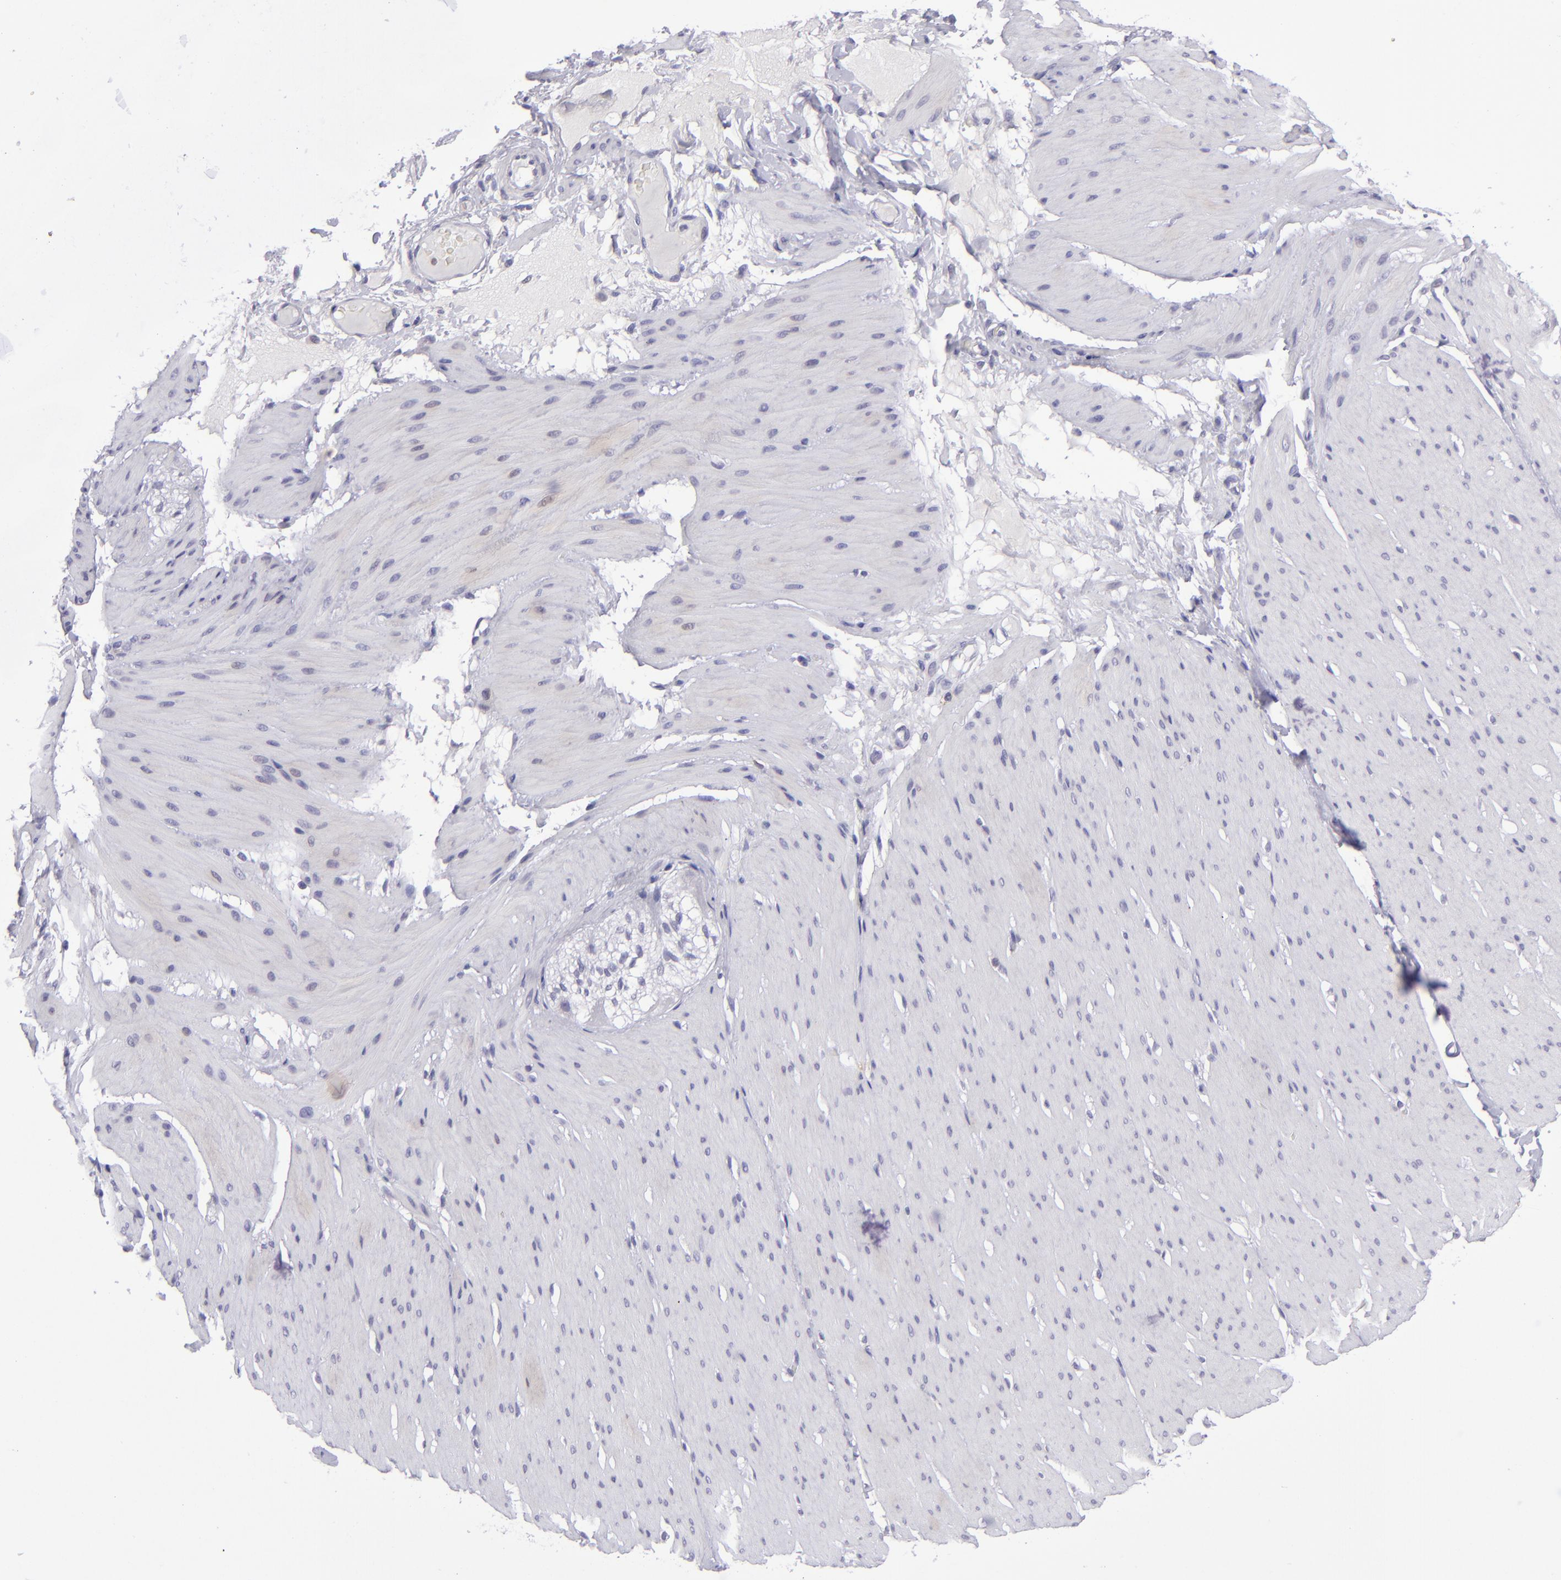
{"staining": {"intensity": "negative", "quantity": "none", "location": "none"}, "tissue": "smooth muscle", "cell_type": "Smooth muscle cells", "image_type": "normal", "snomed": [{"axis": "morphology", "description": "Normal tissue, NOS"}, {"axis": "topography", "description": "Smooth muscle"}, {"axis": "topography", "description": "Colon"}], "caption": "IHC of normal smooth muscle exhibits no staining in smooth muscle cells. (Stains: DAB (3,3'-diaminobenzidine) immunohistochemistry with hematoxylin counter stain, Microscopy: brightfield microscopy at high magnification).", "gene": "CD48", "patient": {"sex": "male", "age": 67}}